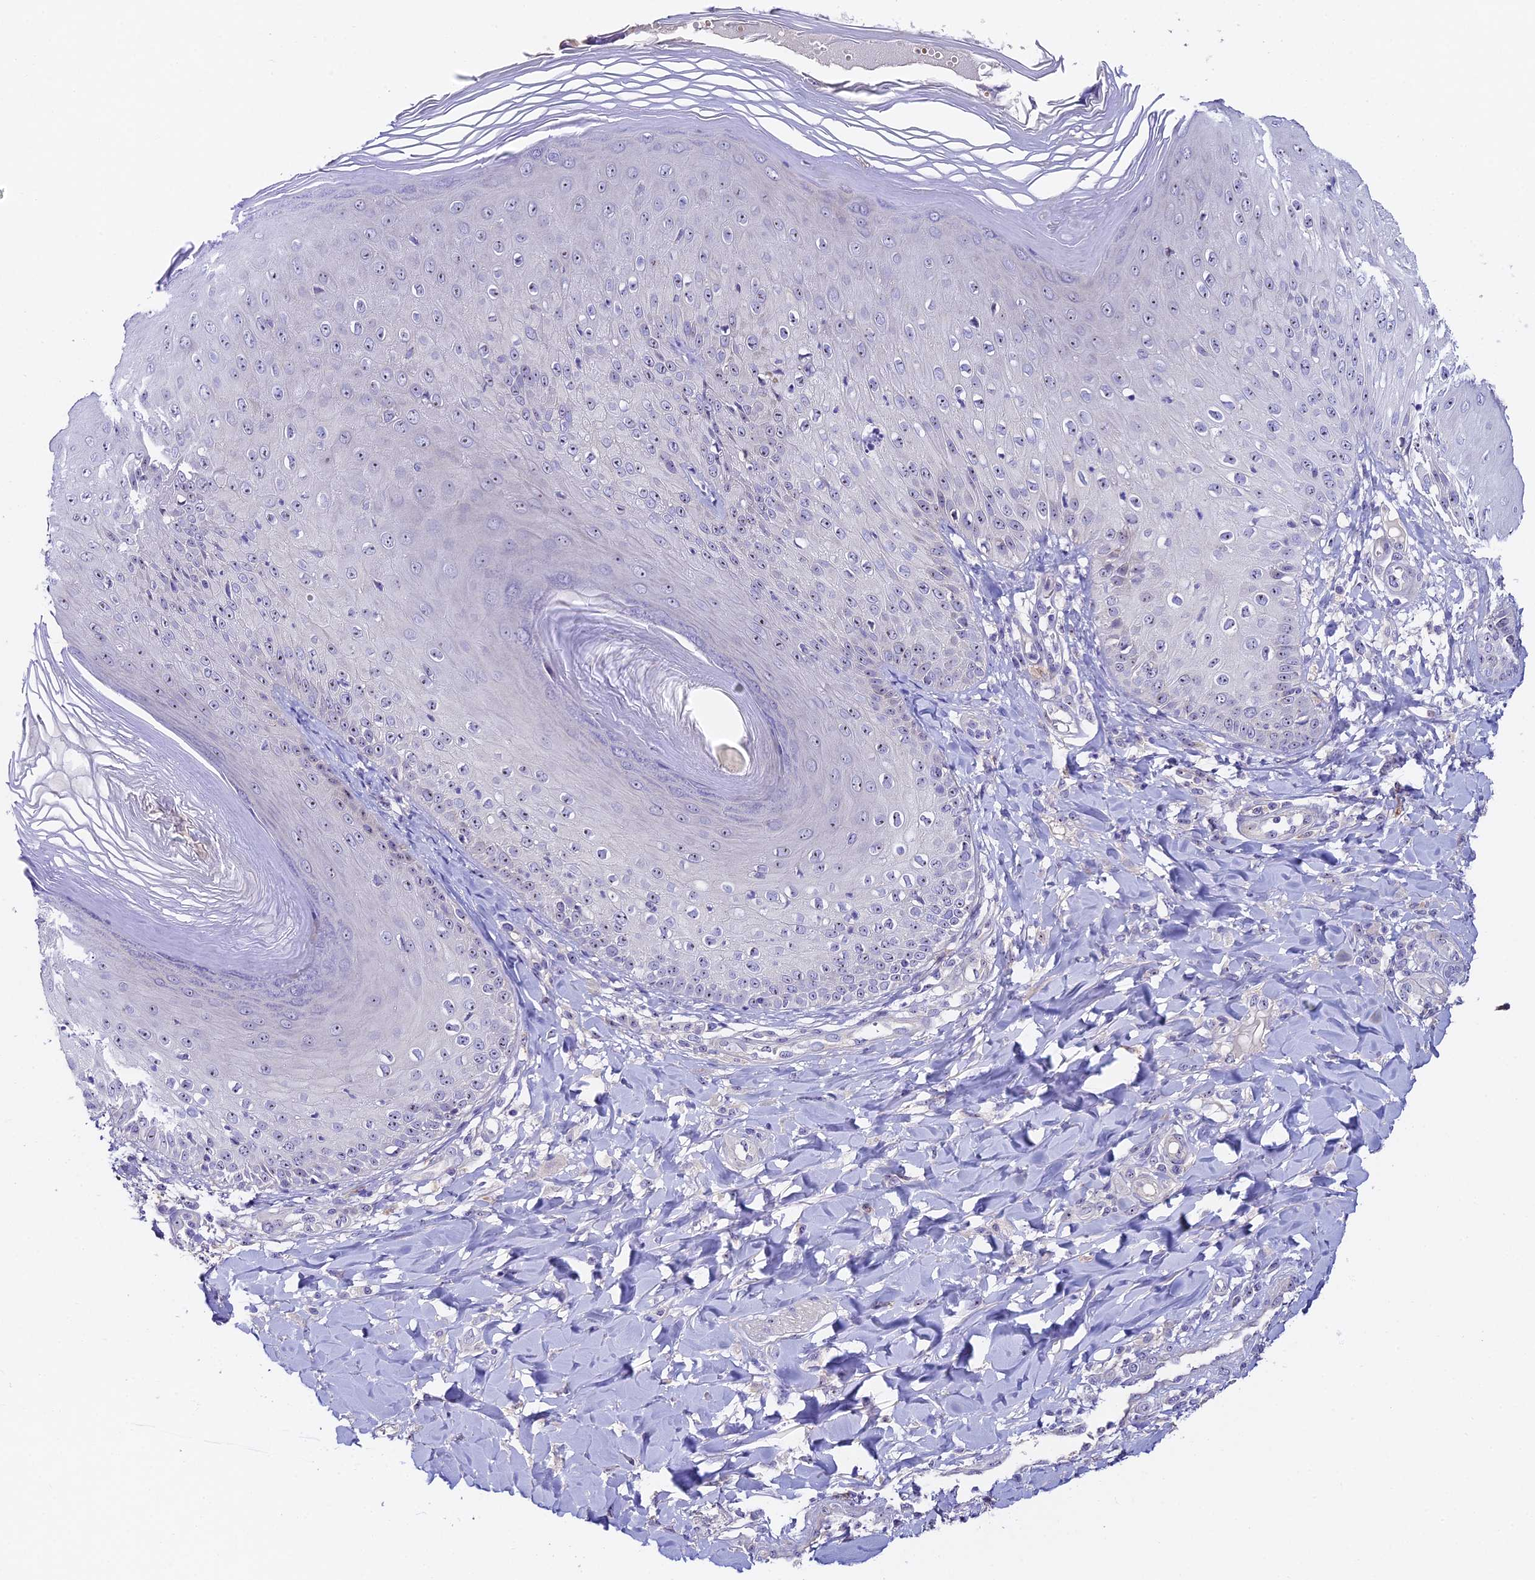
{"staining": {"intensity": "negative", "quantity": "none", "location": "none"}, "tissue": "skin", "cell_type": "Epidermal cells", "image_type": "normal", "snomed": [{"axis": "morphology", "description": "Normal tissue, NOS"}, {"axis": "morphology", "description": "Inflammation, NOS"}, {"axis": "topography", "description": "Soft tissue"}, {"axis": "topography", "description": "Anal"}], "caption": "A high-resolution image shows immunohistochemistry staining of normal skin, which exhibits no significant expression in epidermal cells. (Brightfield microscopy of DAB immunohistochemistry at high magnification).", "gene": "DUSP29", "patient": {"sex": "female", "age": 15}}